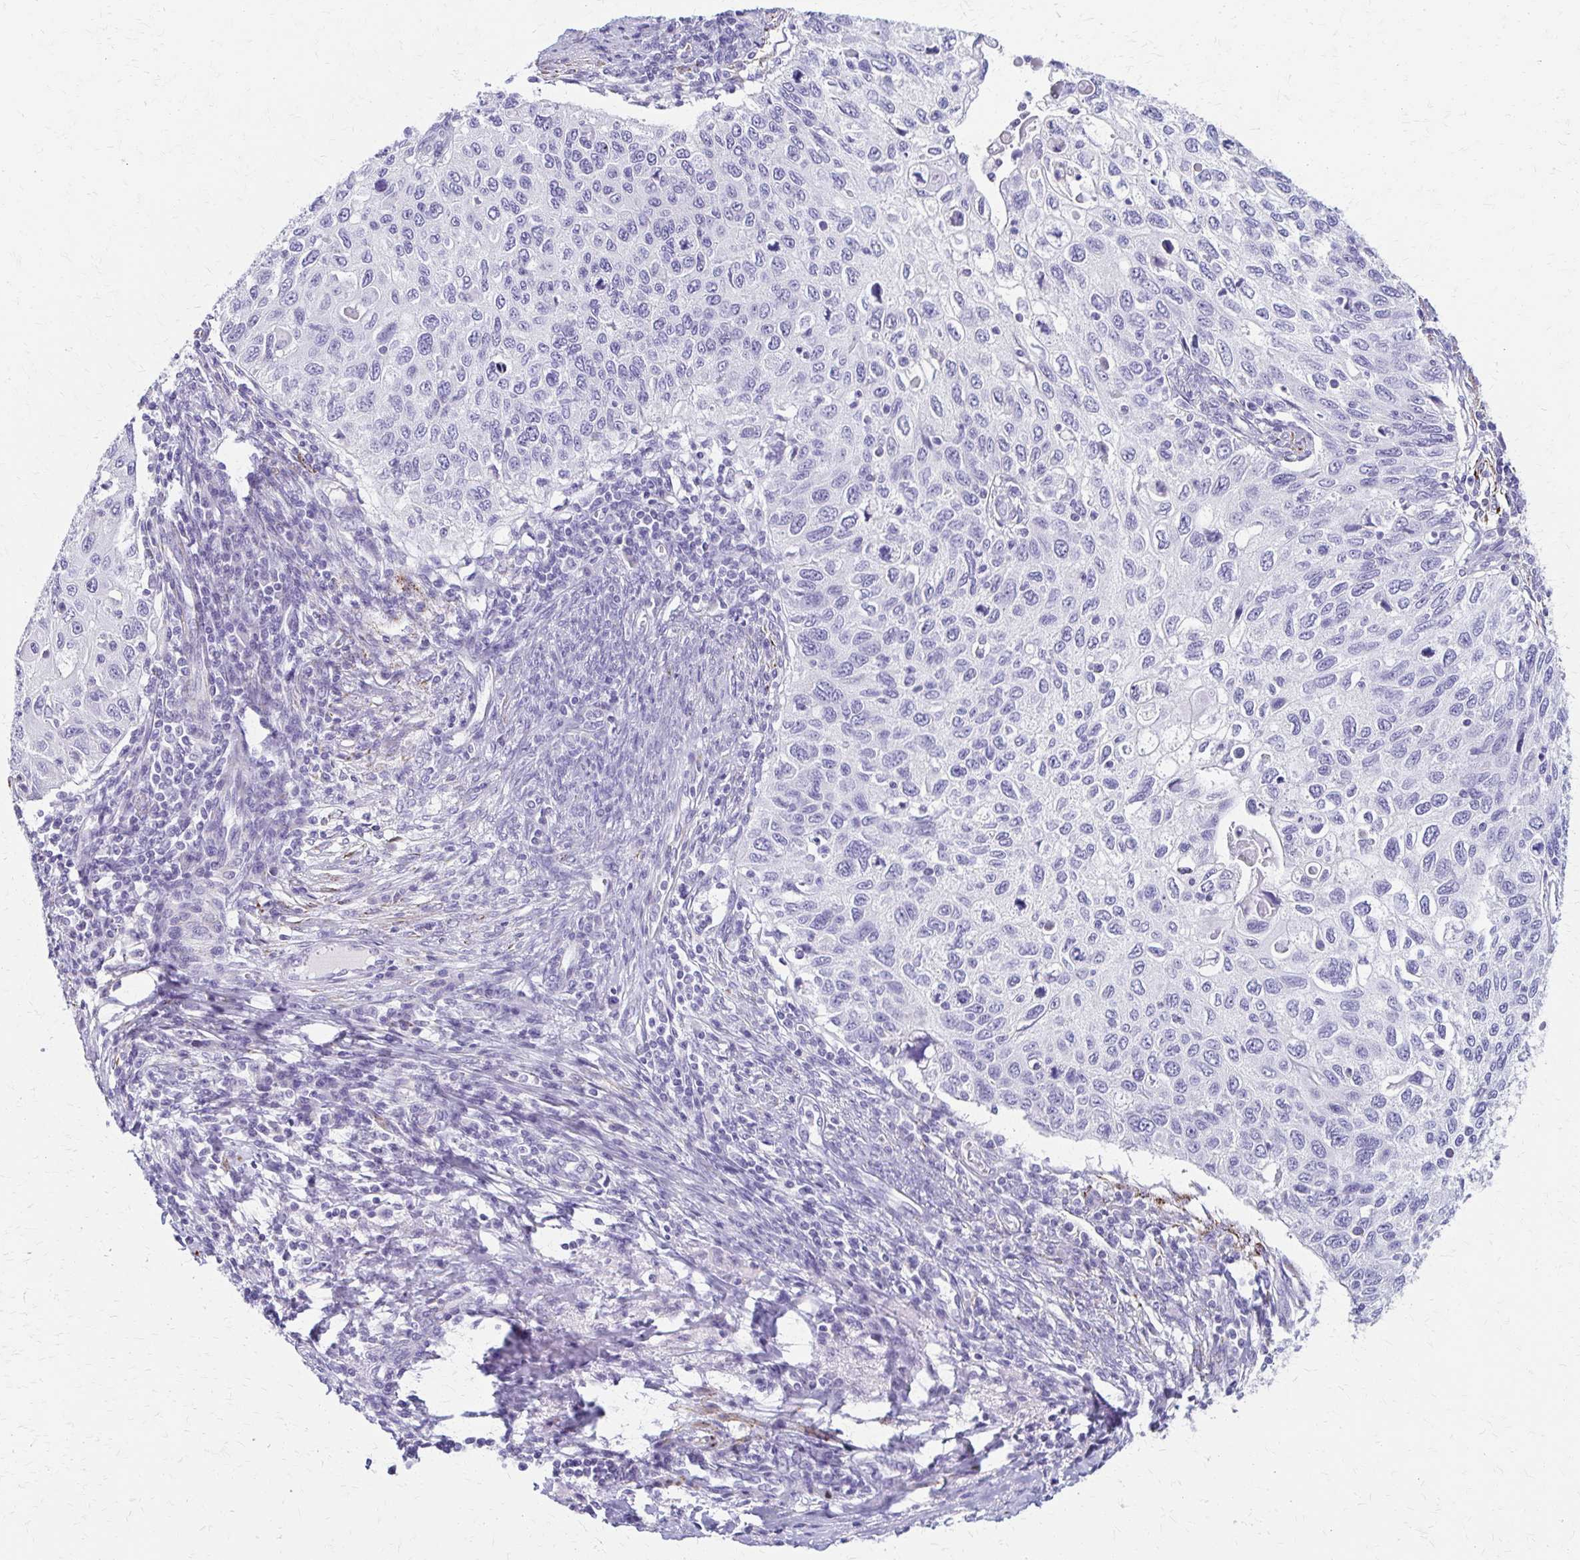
{"staining": {"intensity": "negative", "quantity": "none", "location": "none"}, "tissue": "cervical cancer", "cell_type": "Tumor cells", "image_type": "cancer", "snomed": [{"axis": "morphology", "description": "Squamous cell carcinoma, NOS"}, {"axis": "topography", "description": "Cervix"}], "caption": "A high-resolution micrograph shows immunohistochemistry staining of cervical cancer, which exhibits no significant positivity in tumor cells.", "gene": "ZSCAN5B", "patient": {"sex": "female", "age": 70}}